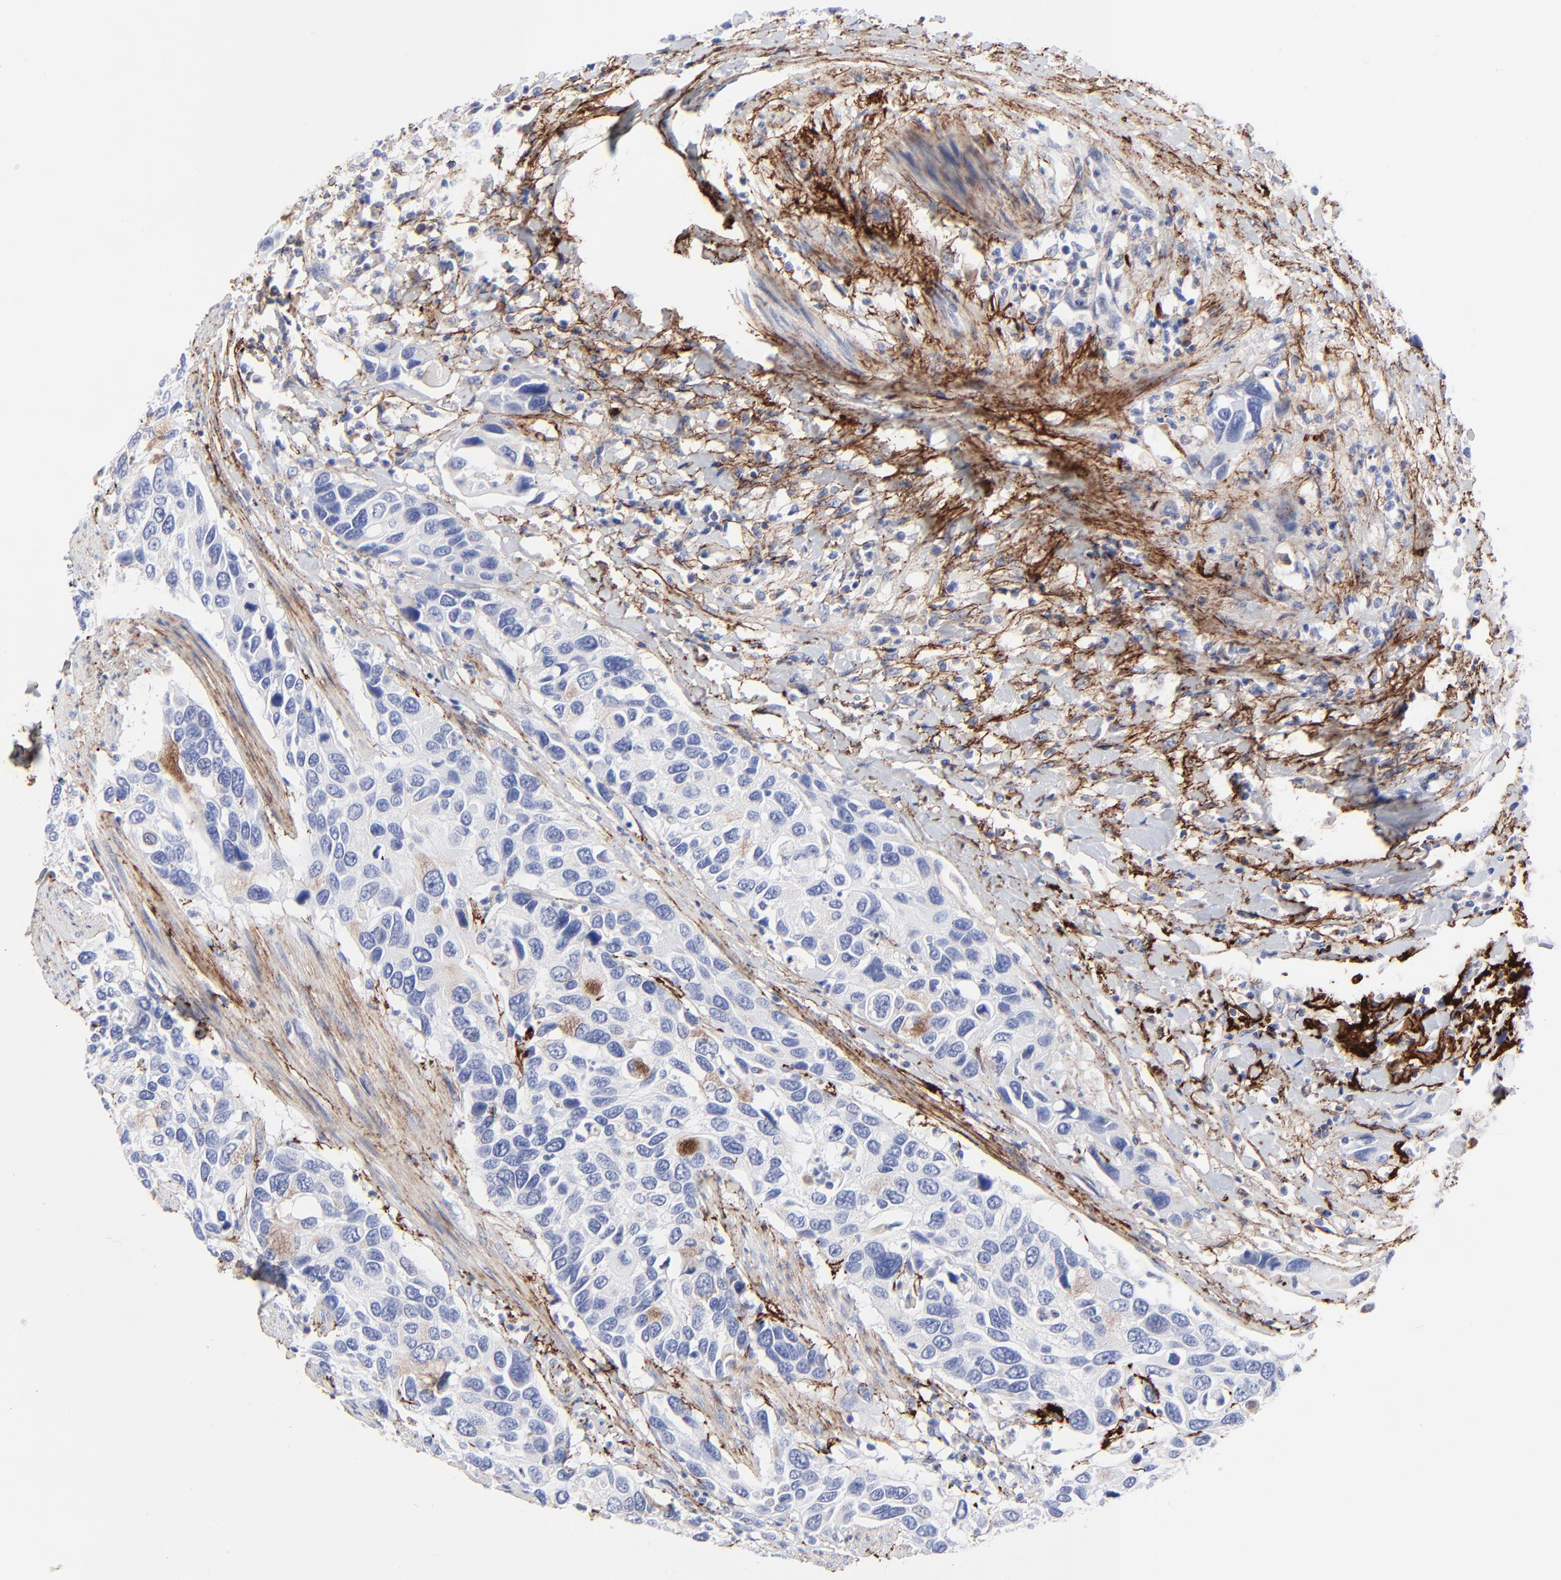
{"staining": {"intensity": "negative", "quantity": "none", "location": "none"}, "tissue": "urothelial cancer", "cell_type": "Tumor cells", "image_type": "cancer", "snomed": [{"axis": "morphology", "description": "Urothelial carcinoma, High grade"}, {"axis": "topography", "description": "Urinary bladder"}], "caption": "A high-resolution photomicrograph shows IHC staining of high-grade urothelial carcinoma, which exhibits no significant staining in tumor cells.", "gene": "FBLN2", "patient": {"sex": "male", "age": 66}}